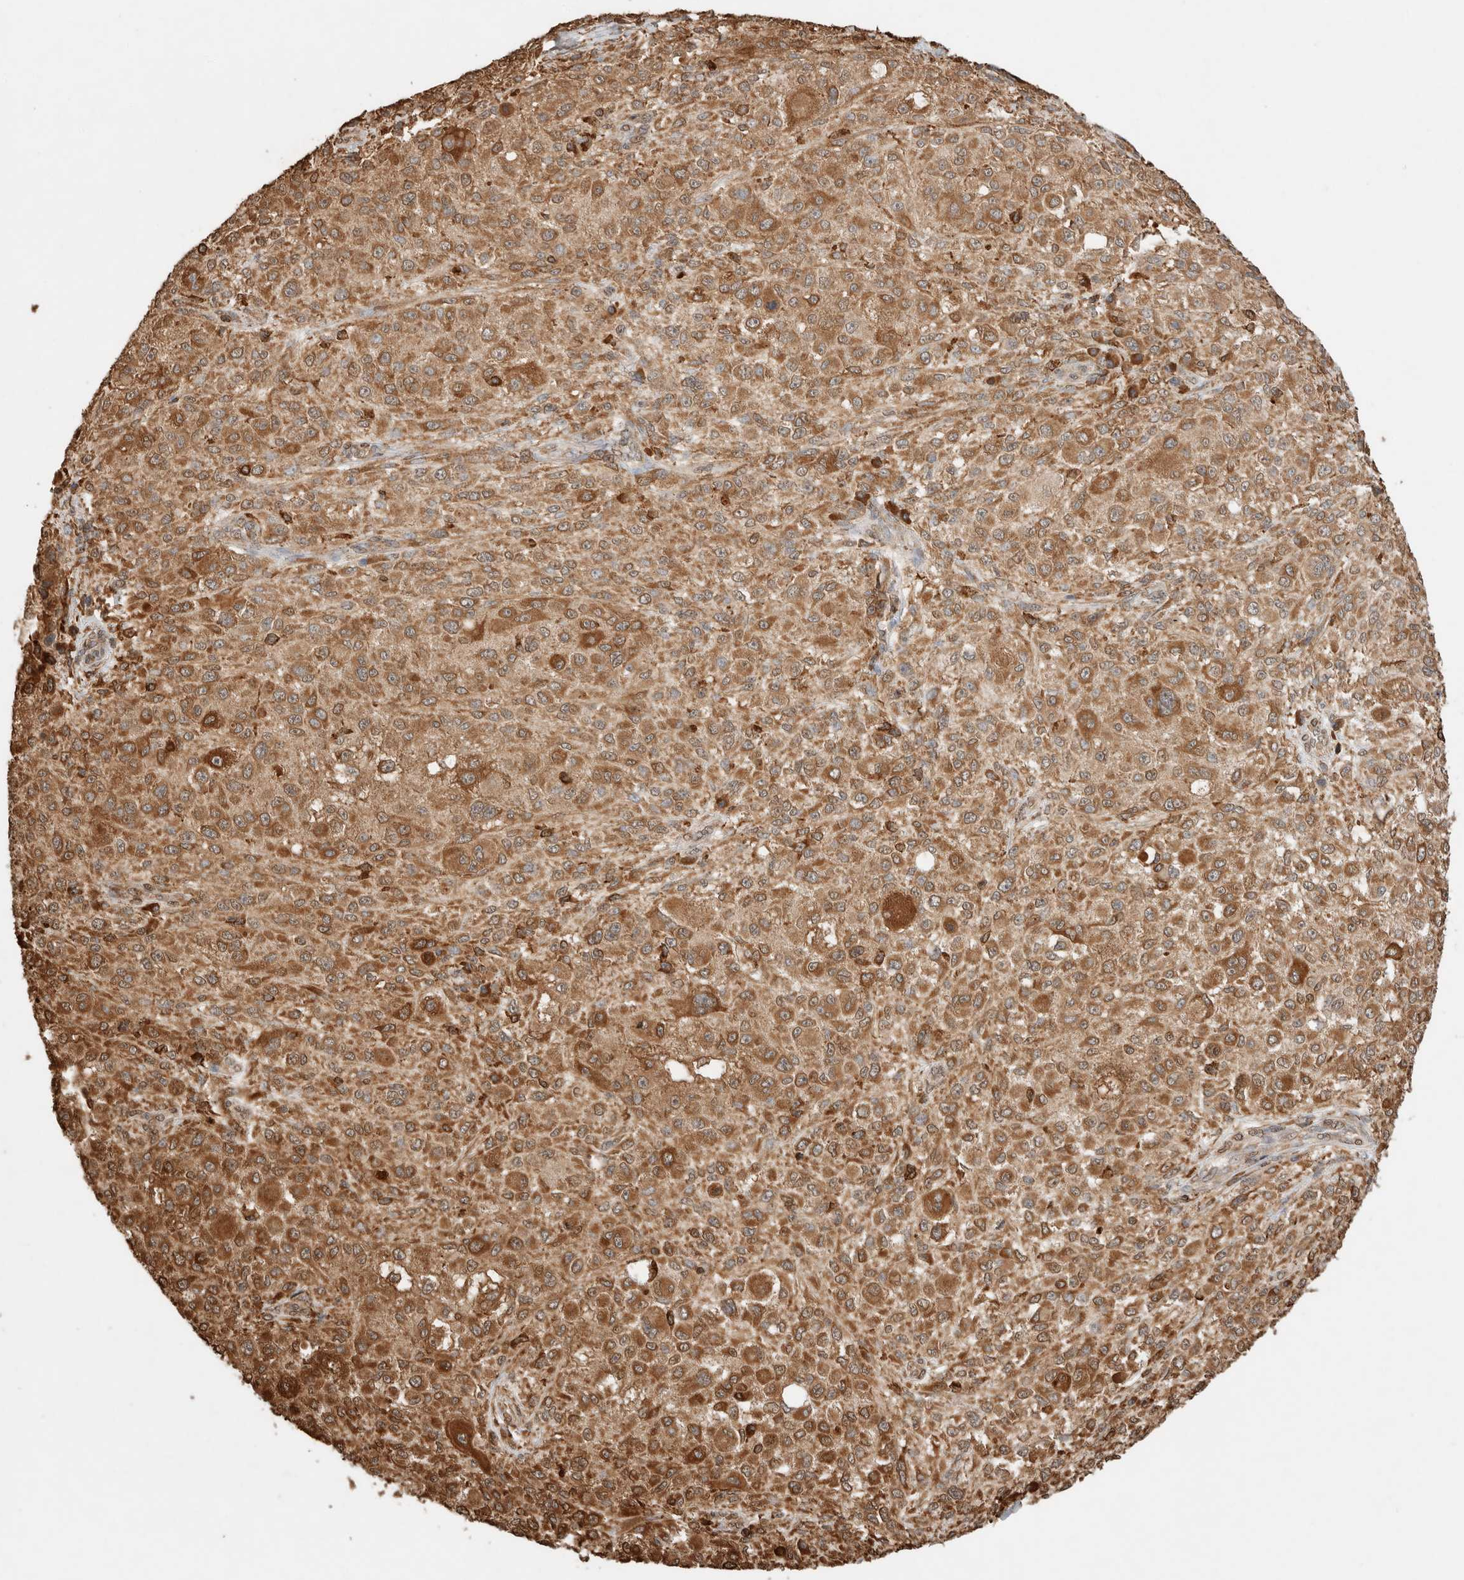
{"staining": {"intensity": "moderate", "quantity": ">75%", "location": "cytoplasmic/membranous"}, "tissue": "melanoma", "cell_type": "Tumor cells", "image_type": "cancer", "snomed": [{"axis": "morphology", "description": "Necrosis, NOS"}, {"axis": "morphology", "description": "Malignant melanoma, NOS"}, {"axis": "topography", "description": "Skin"}], "caption": "Immunohistochemical staining of melanoma shows medium levels of moderate cytoplasmic/membranous positivity in approximately >75% of tumor cells.", "gene": "ERAP1", "patient": {"sex": "female", "age": 87}}